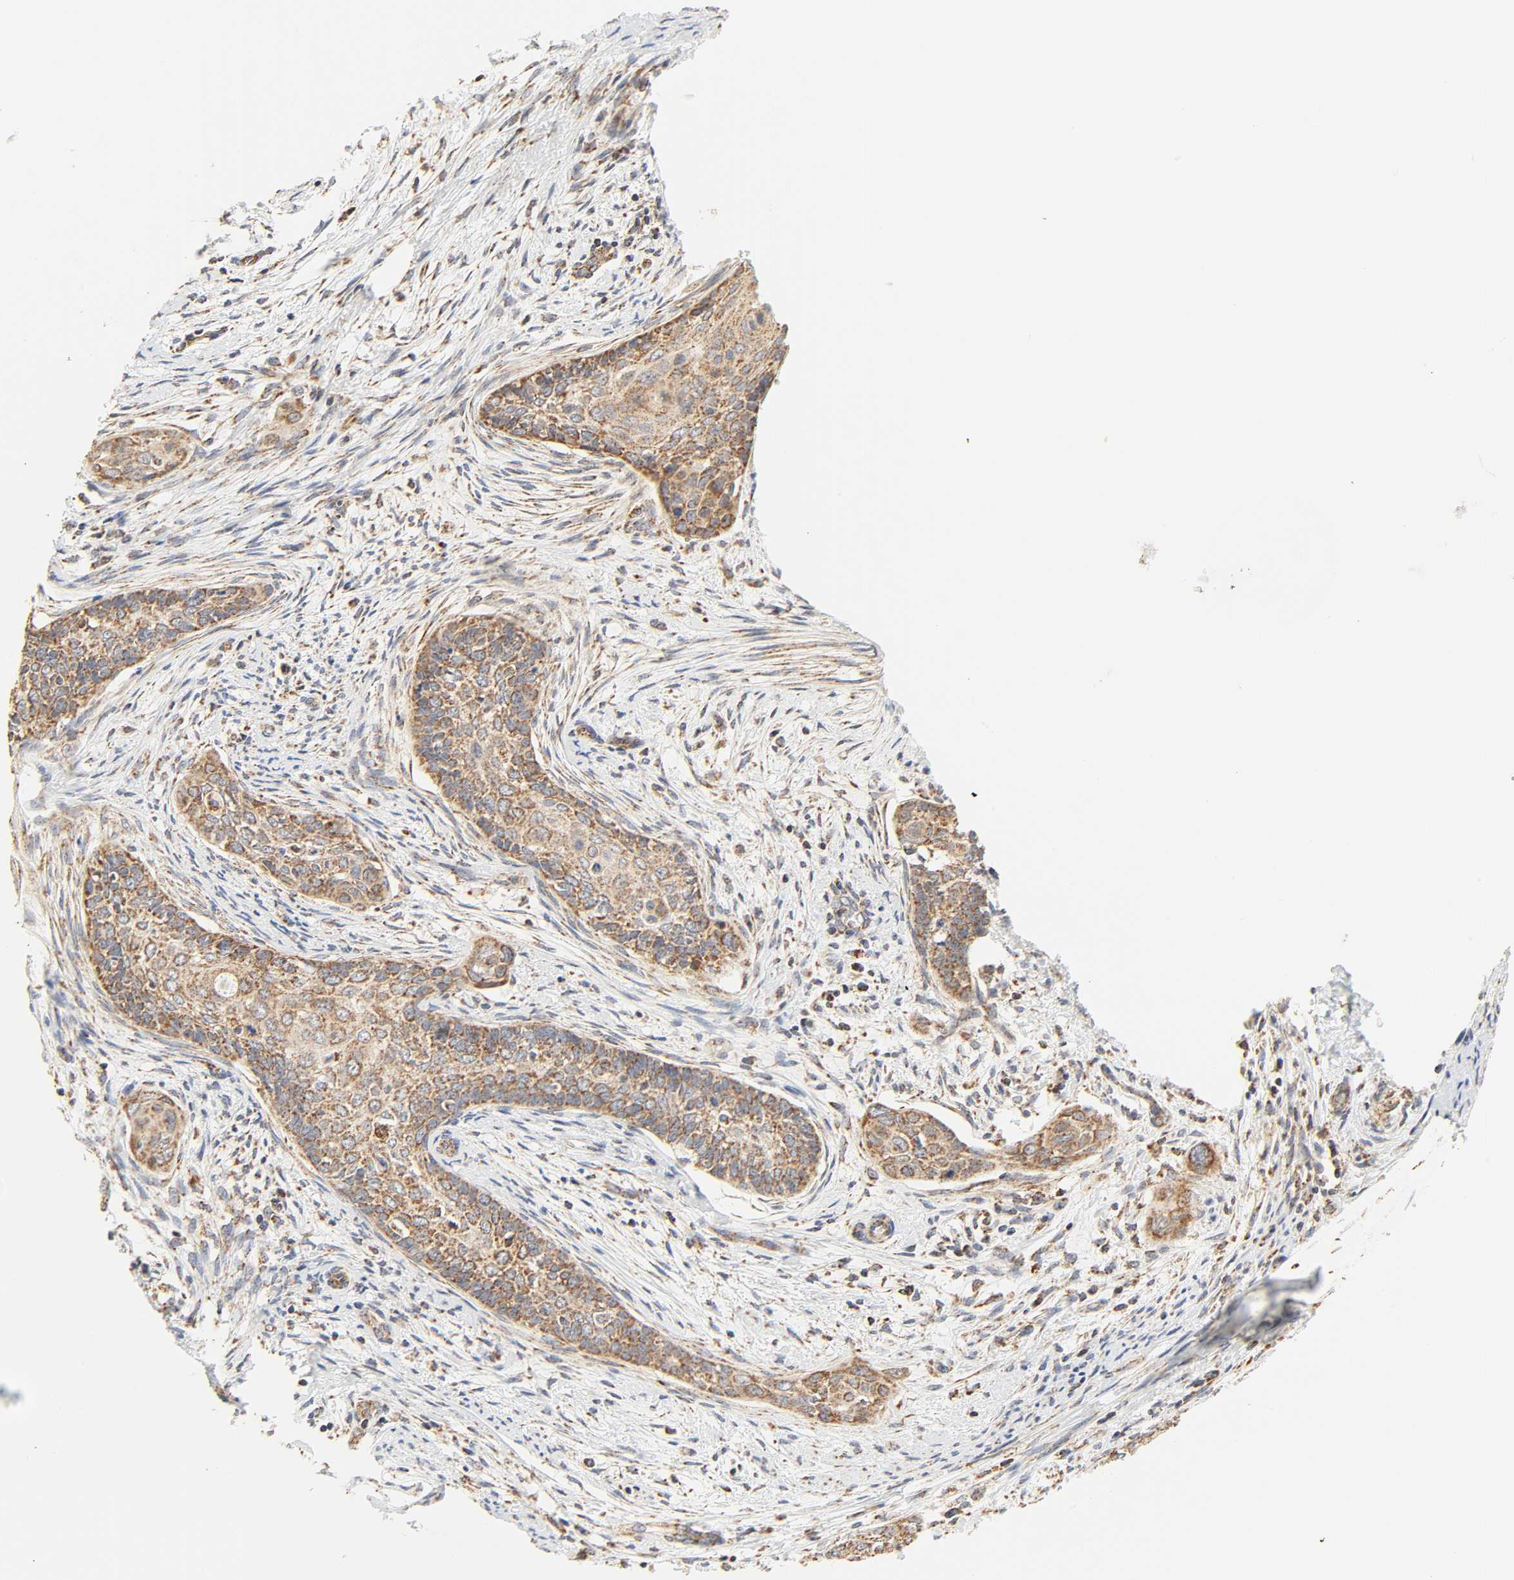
{"staining": {"intensity": "moderate", "quantity": ">75%", "location": "cytoplasmic/membranous"}, "tissue": "cervical cancer", "cell_type": "Tumor cells", "image_type": "cancer", "snomed": [{"axis": "morphology", "description": "Squamous cell carcinoma, NOS"}, {"axis": "topography", "description": "Cervix"}], "caption": "Immunohistochemical staining of squamous cell carcinoma (cervical) exhibits moderate cytoplasmic/membranous protein positivity in approximately >75% of tumor cells. The staining was performed using DAB (3,3'-diaminobenzidine) to visualize the protein expression in brown, while the nuclei were stained in blue with hematoxylin (Magnification: 20x).", "gene": "ZMAT5", "patient": {"sex": "female", "age": 33}}